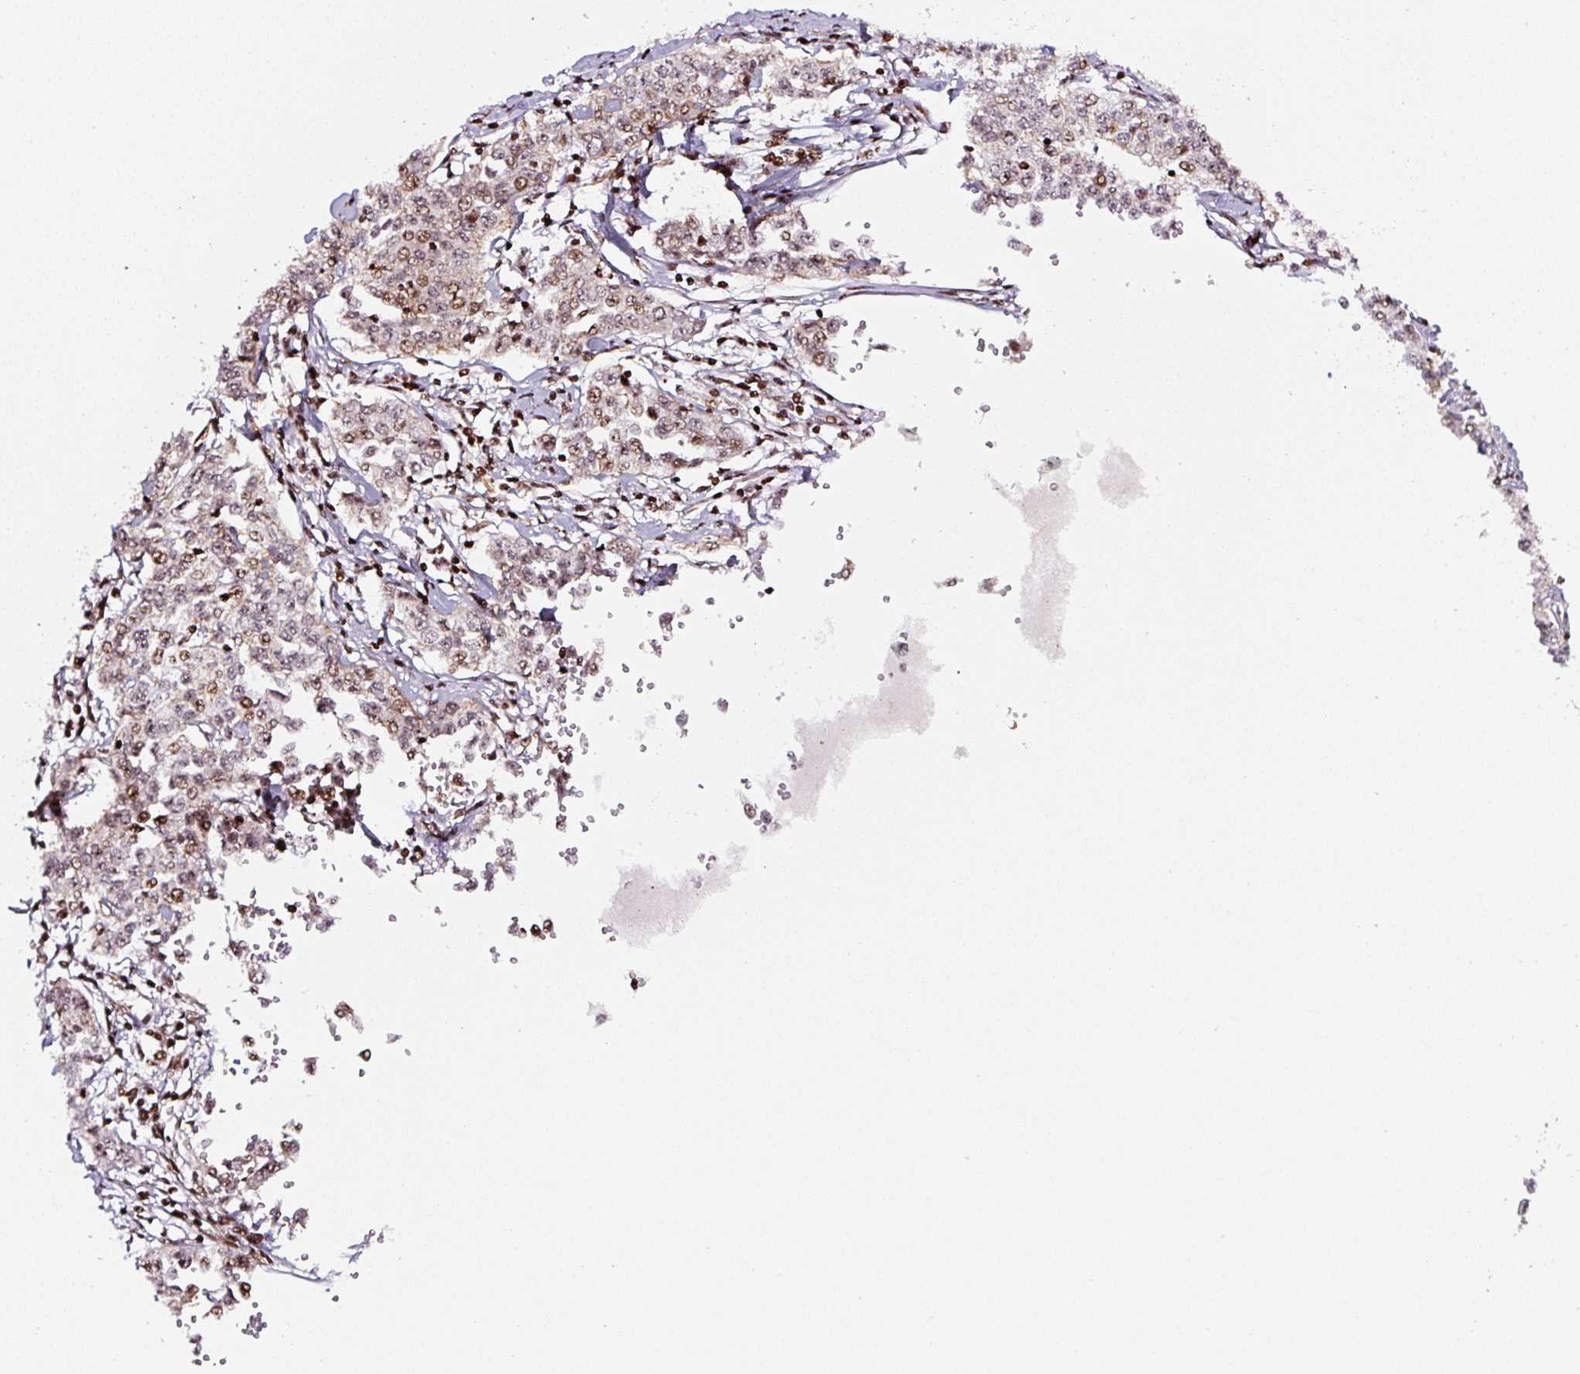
{"staining": {"intensity": "moderate", "quantity": ">75%", "location": "nuclear"}, "tissue": "cervical cancer", "cell_type": "Tumor cells", "image_type": "cancer", "snomed": [{"axis": "morphology", "description": "Squamous cell carcinoma, NOS"}, {"axis": "topography", "description": "Cervix"}], "caption": "The histopathology image displays staining of cervical cancer (squamous cell carcinoma), revealing moderate nuclear protein staining (brown color) within tumor cells.", "gene": "PYDC2", "patient": {"sex": "female", "age": 35}}